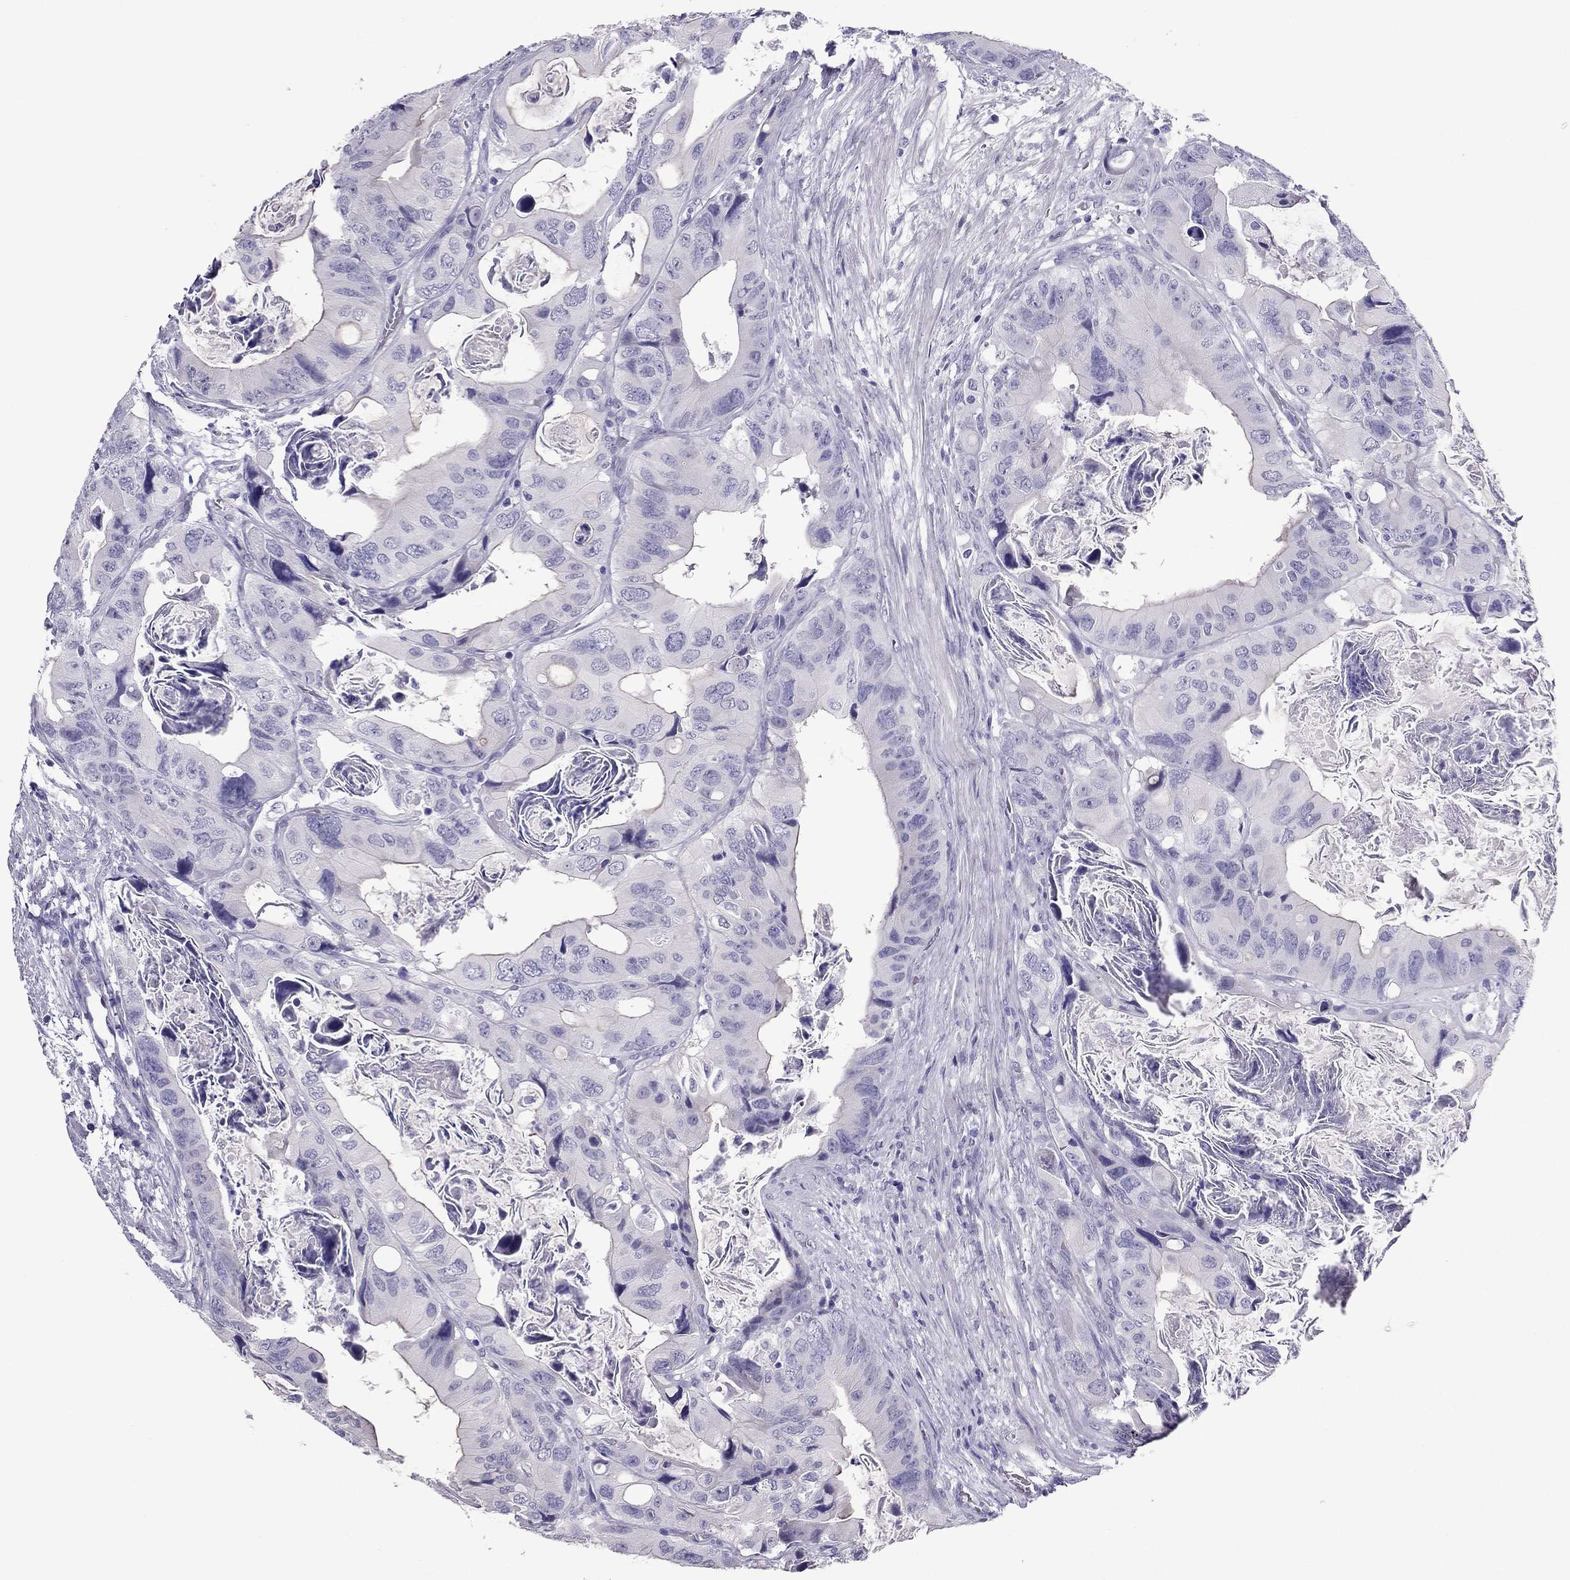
{"staining": {"intensity": "negative", "quantity": "none", "location": "none"}, "tissue": "colorectal cancer", "cell_type": "Tumor cells", "image_type": "cancer", "snomed": [{"axis": "morphology", "description": "Adenocarcinoma, NOS"}, {"axis": "topography", "description": "Rectum"}], "caption": "DAB immunohistochemical staining of human colorectal cancer displays no significant positivity in tumor cells.", "gene": "PDE6A", "patient": {"sex": "male", "age": 64}}